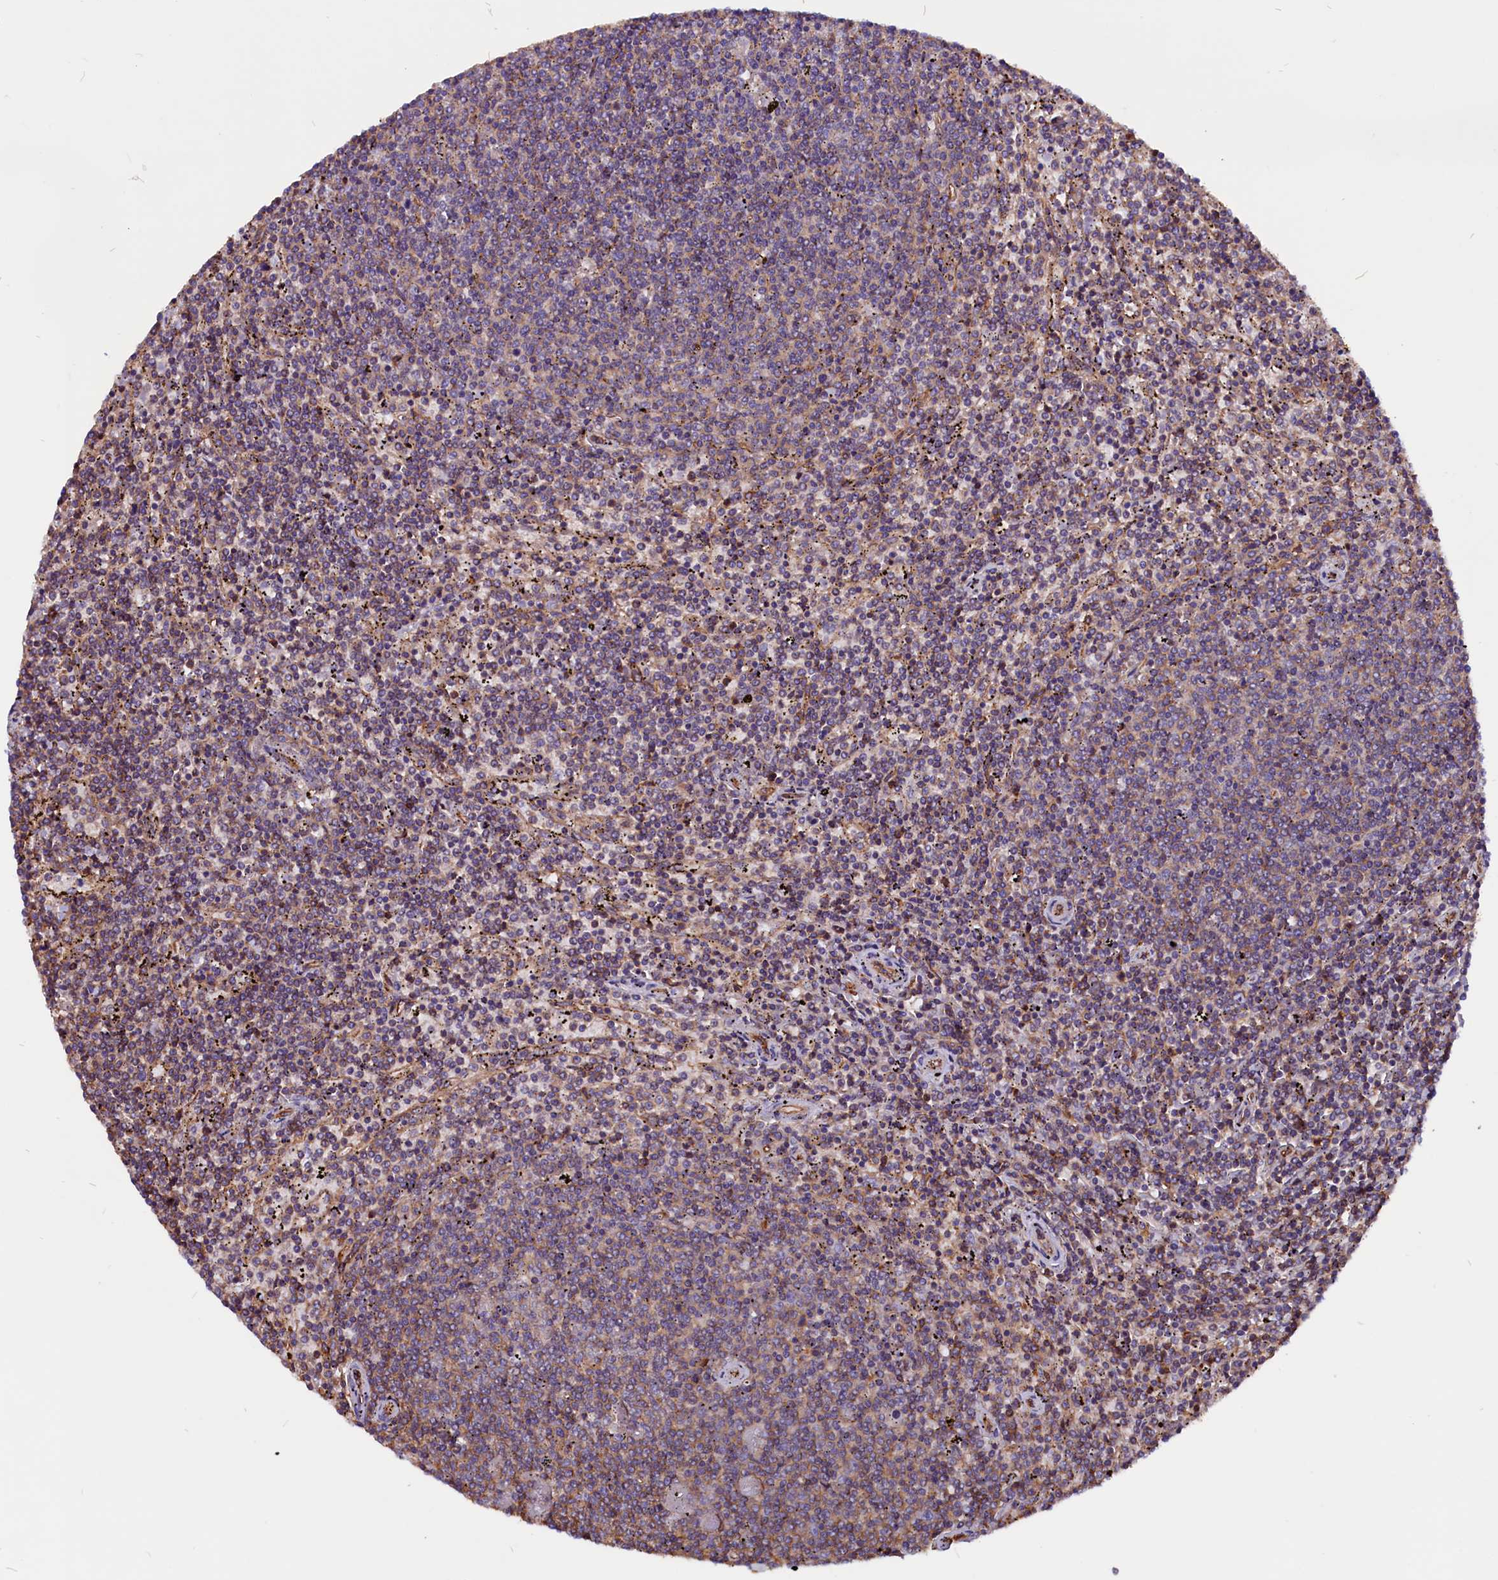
{"staining": {"intensity": "weak", "quantity": "<25%", "location": "cytoplasmic/membranous"}, "tissue": "lymphoma", "cell_type": "Tumor cells", "image_type": "cancer", "snomed": [{"axis": "morphology", "description": "Malignant lymphoma, non-Hodgkin's type, Low grade"}, {"axis": "topography", "description": "Spleen"}], "caption": "Tumor cells show no significant positivity in low-grade malignant lymphoma, non-Hodgkin's type. The staining is performed using DAB (3,3'-diaminobenzidine) brown chromogen with nuclei counter-stained in using hematoxylin.", "gene": "ZNF749", "patient": {"sex": "female", "age": 50}}